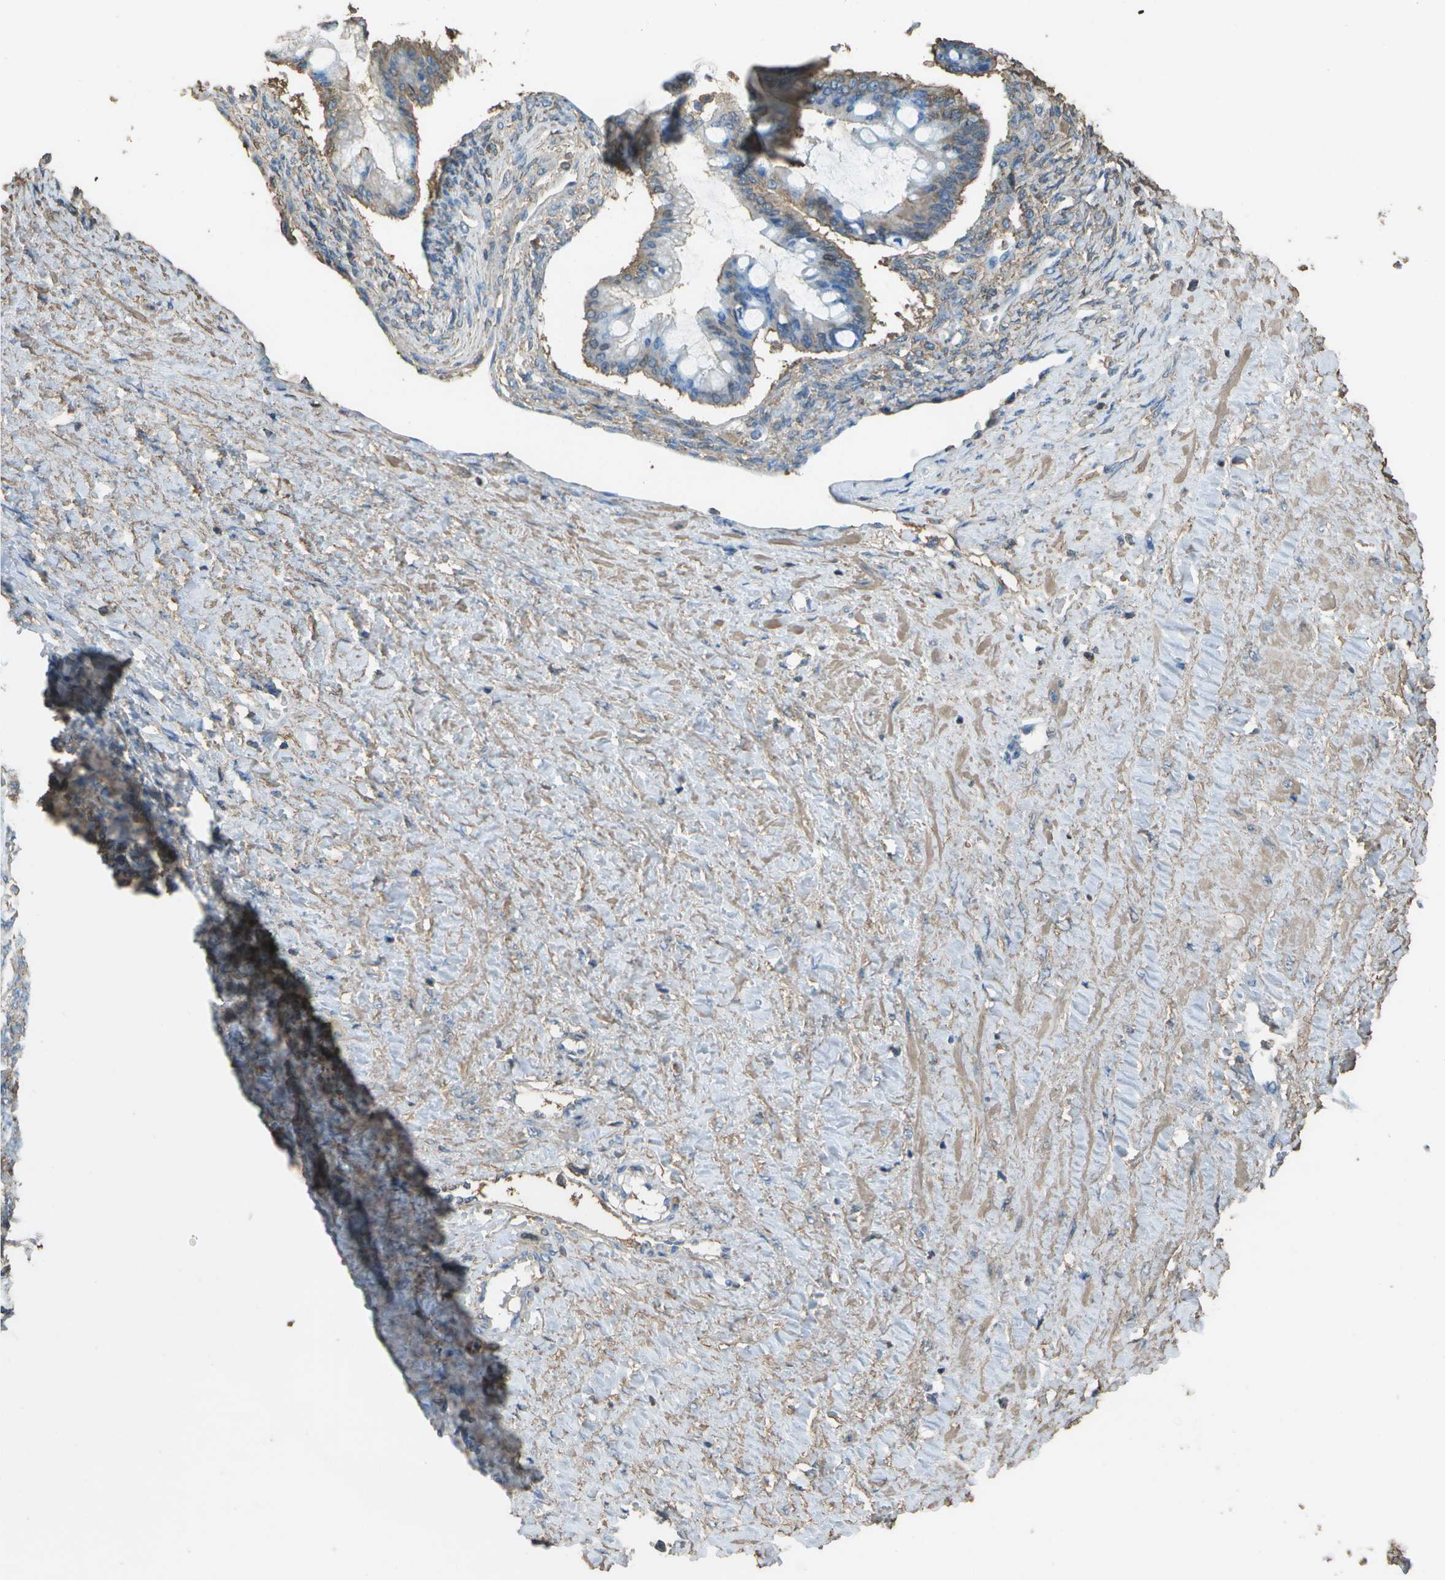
{"staining": {"intensity": "weak", "quantity": "25%-75%", "location": "cytoplasmic/membranous"}, "tissue": "ovarian cancer", "cell_type": "Tumor cells", "image_type": "cancer", "snomed": [{"axis": "morphology", "description": "Cystadenocarcinoma, mucinous, NOS"}, {"axis": "topography", "description": "Ovary"}], "caption": "Immunohistochemical staining of human ovarian mucinous cystadenocarcinoma reveals low levels of weak cytoplasmic/membranous protein staining in approximately 25%-75% of tumor cells.", "gene": "CYP4F11", "patient": {"sex": "female", "age": 73}}